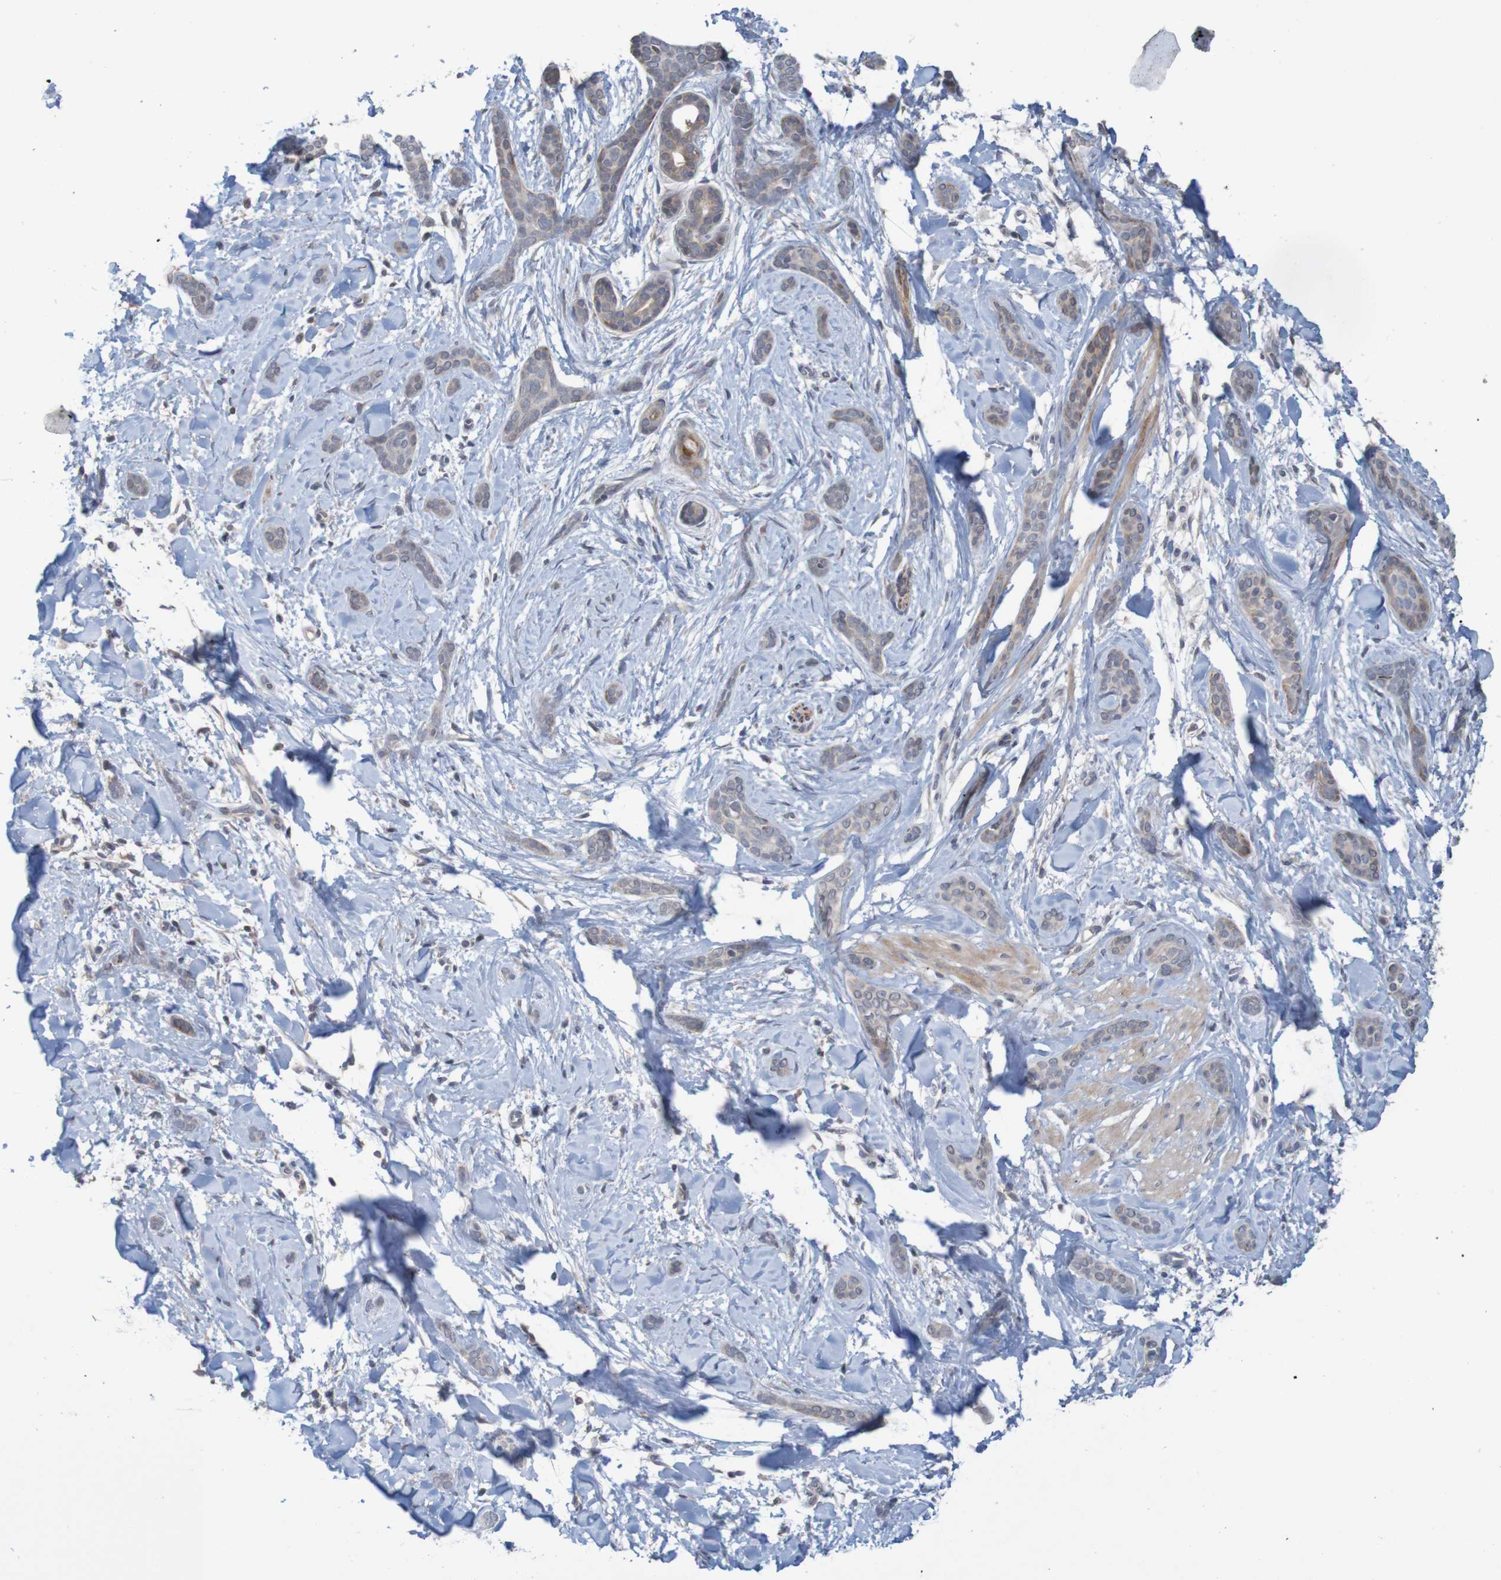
{"staining": {"intensity": "weak", "quantity": "<25%", "location": "cytoplasmic/membranous"}, "tissue": "skin cancer", "cell_type": "Tumor cells", "image_type": "cancer", "snomed": [{"axis": "morphology", "description": "Basal cell carcinoma"}, {"axis": "morphology", "description": "Adnexal tumor, benign"}, {"axis": "topography", "description": "Skin"}], "caption": "DAB immunohistochemical staining of human skin cancer (basal cell carcinoma) demonstrates no significant expression in tumor cells.", "gene": "ANKK1", "patient": {"sex": "female", "age": 42}}